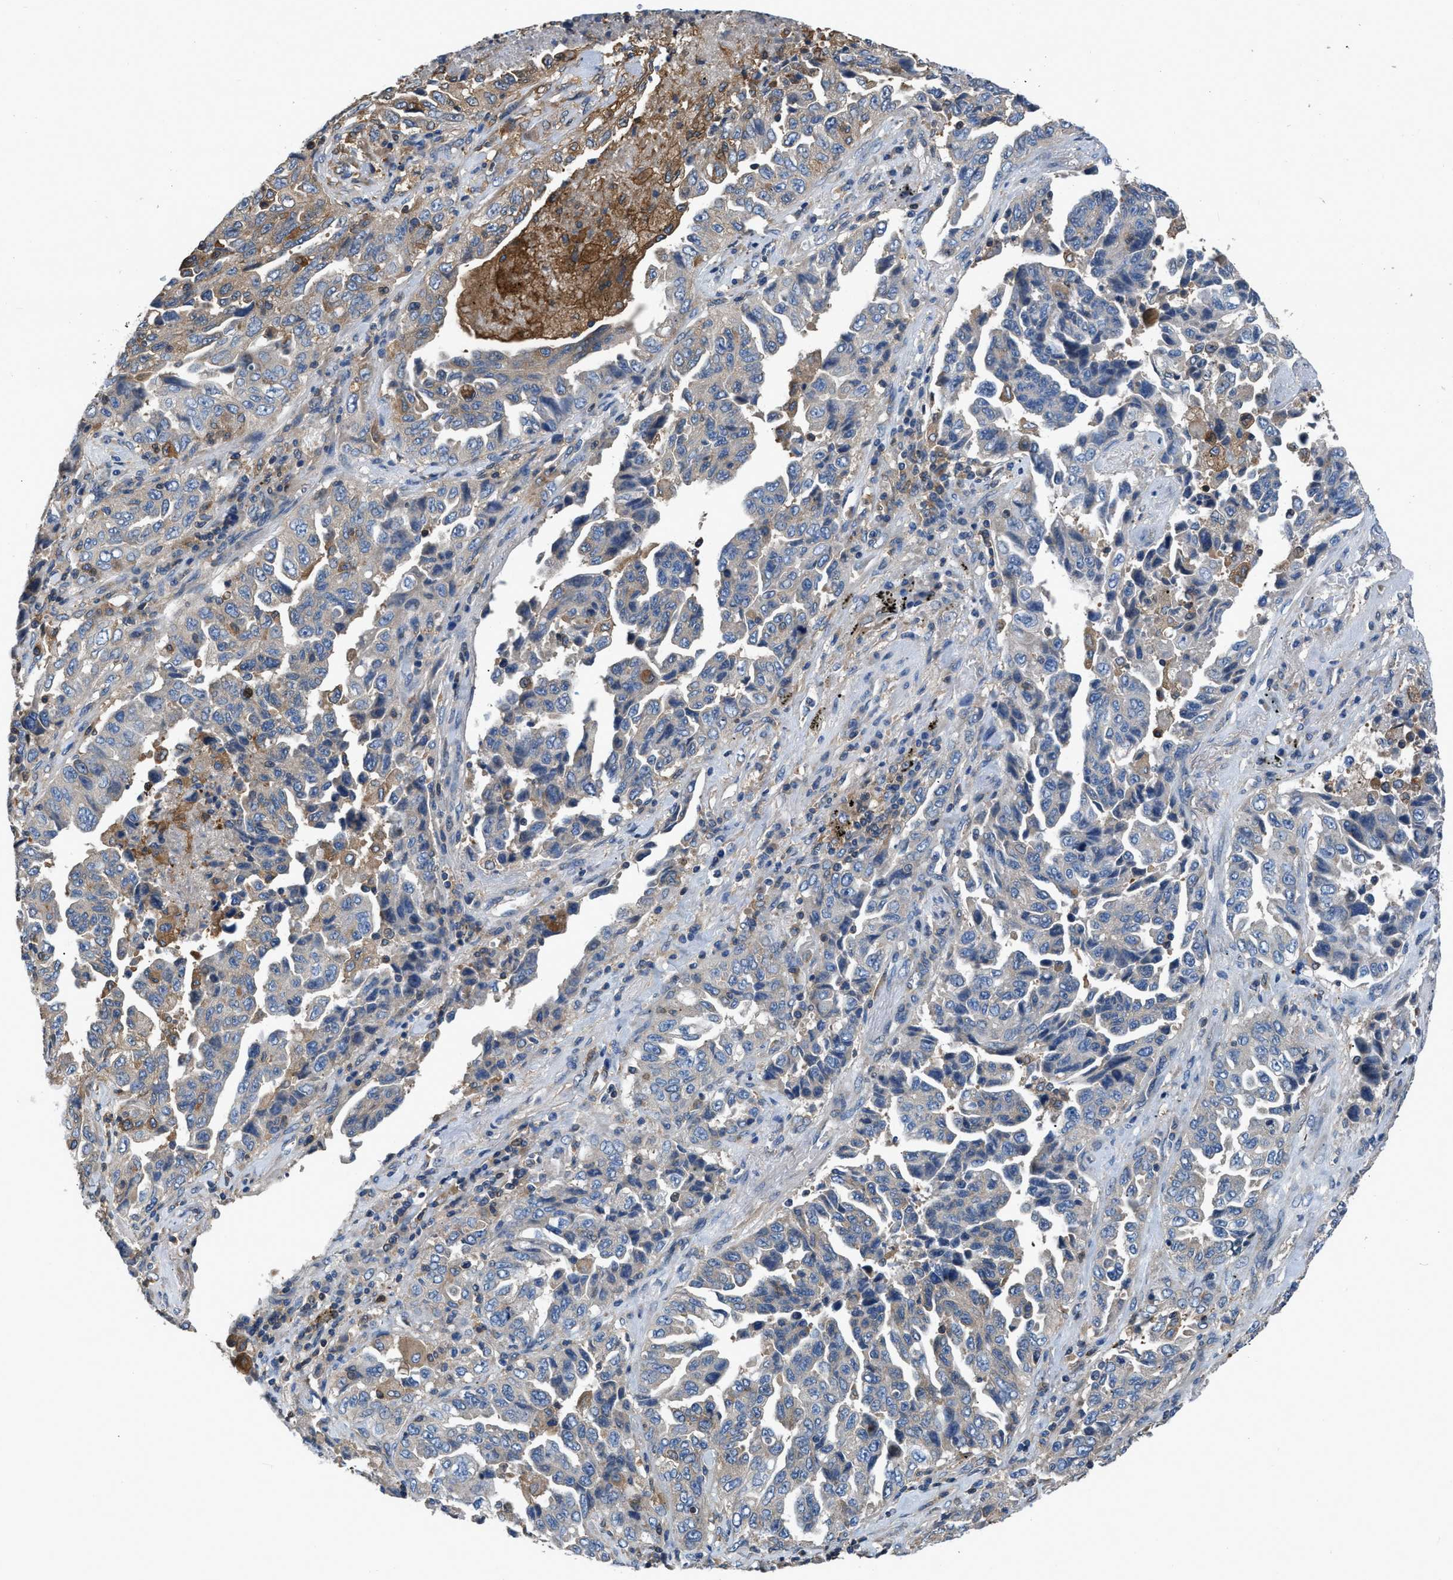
{"staining": {"intensity": "negative", "quantity": "none", "location": "none"}, "tissue": "lung cancer", "cell_type": "Tumor cells", "image_type": "cancer", "snomed": [{"axis": "morphology", "description": "Adenocarcinoma, NOS"}, {"axis": "topography", "description": "Lung"}], "caption": "IHC of adenocarcinoma (lung) shows no expression in tumor cells.", "gene": "PKM", "patient": {"sex": "female", "age": 51}}